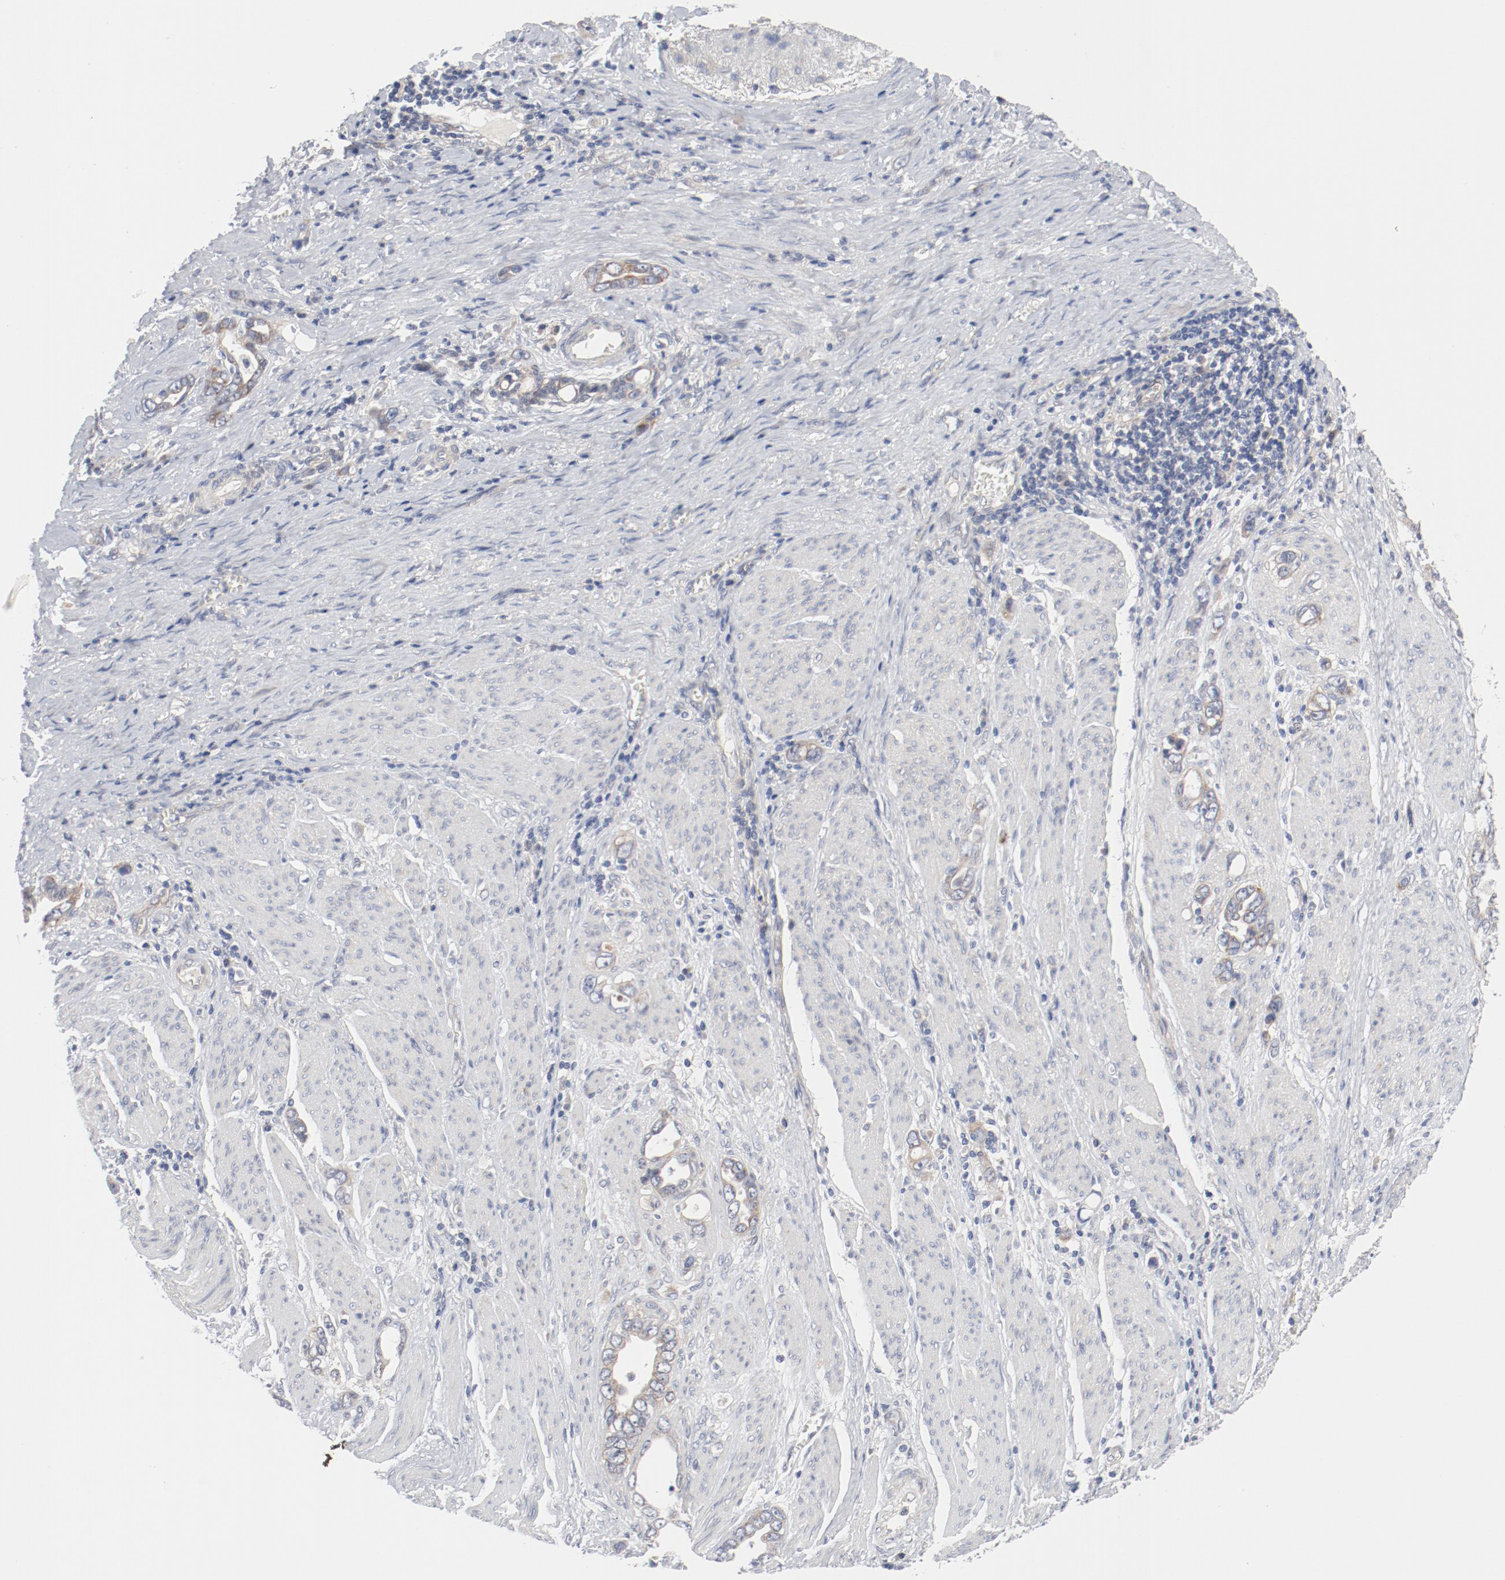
{"staining": {"intensity": "weak", "quantity": ">75%", "location": "cytoplasmic/membranous"}, "tissue": "stomach cancer", "cell_type": "Tumor cells", "image_type": "cancer", "snomed": [{"axis": "morphology", "description": "Adenocarcinoma, NOS"}, {"axis": "topography", "description": "Stomach"}], "caption": "IHC staining of adenocarcinoma (stomach), which reveals low levels of weak cytoplasmic/membranous positivity in about >75% of tumor cells indicating weak cytoplasmic/membranous protein positivity. The staining was performed using DAB (brown) for protein detection and nuclei were counterstained in hematoxylin (blue).", "gene": "BAD", "patient": {"sex": "male", "age": 78}}